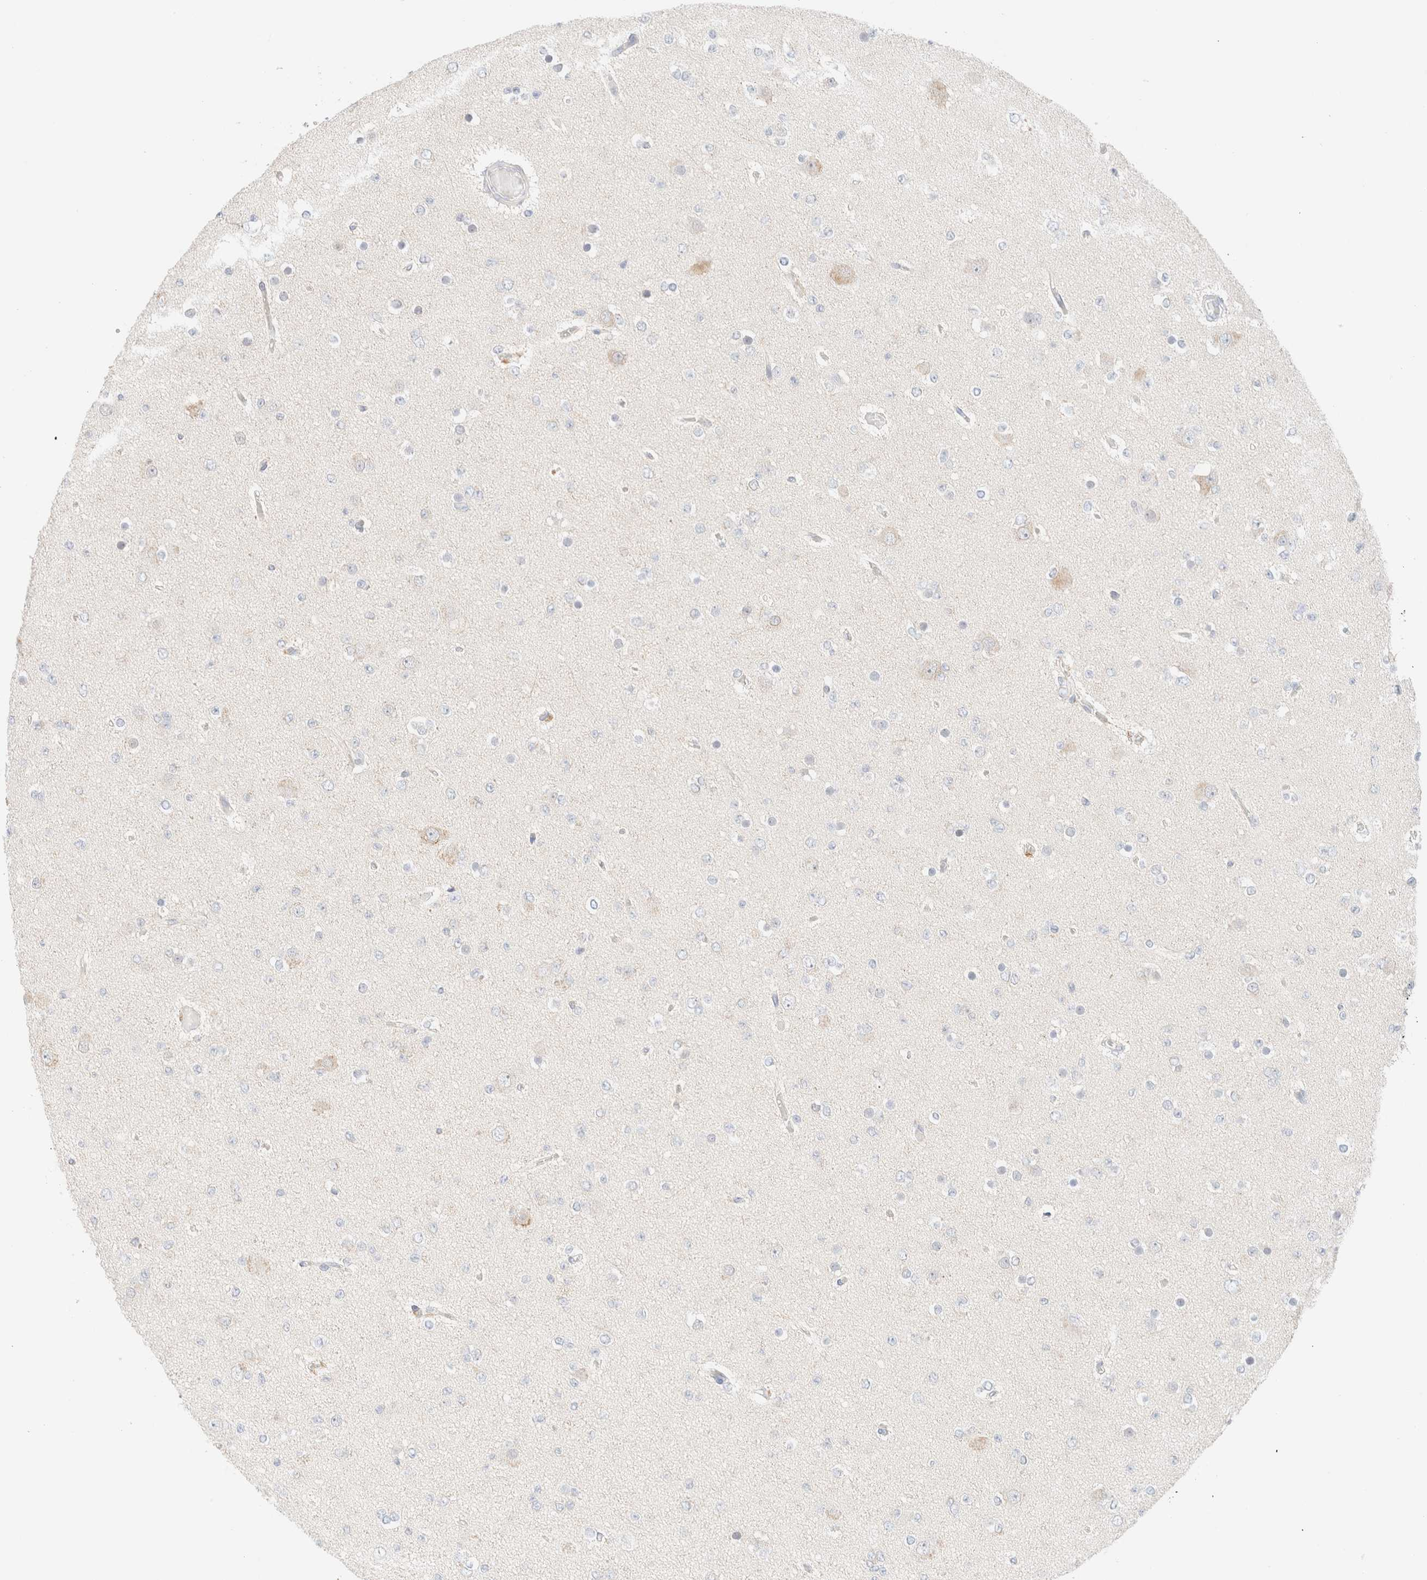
{"staining": {"intensity": "negative", "quantity": "none", "location": "none"}, "tissue": "glioma", "cell_type": "Tumor cells", "image_type": "cancer", "snomed": [{"axis": "morphology", "description": "Glioma, malignant, Low grade"}, {"axis": "topography", "description": "Brain"}], "caption": "Tumor cells show no significant staining in glioma.", "gene": "SARM1", "patient": {"sex": "female", "age": 22}}